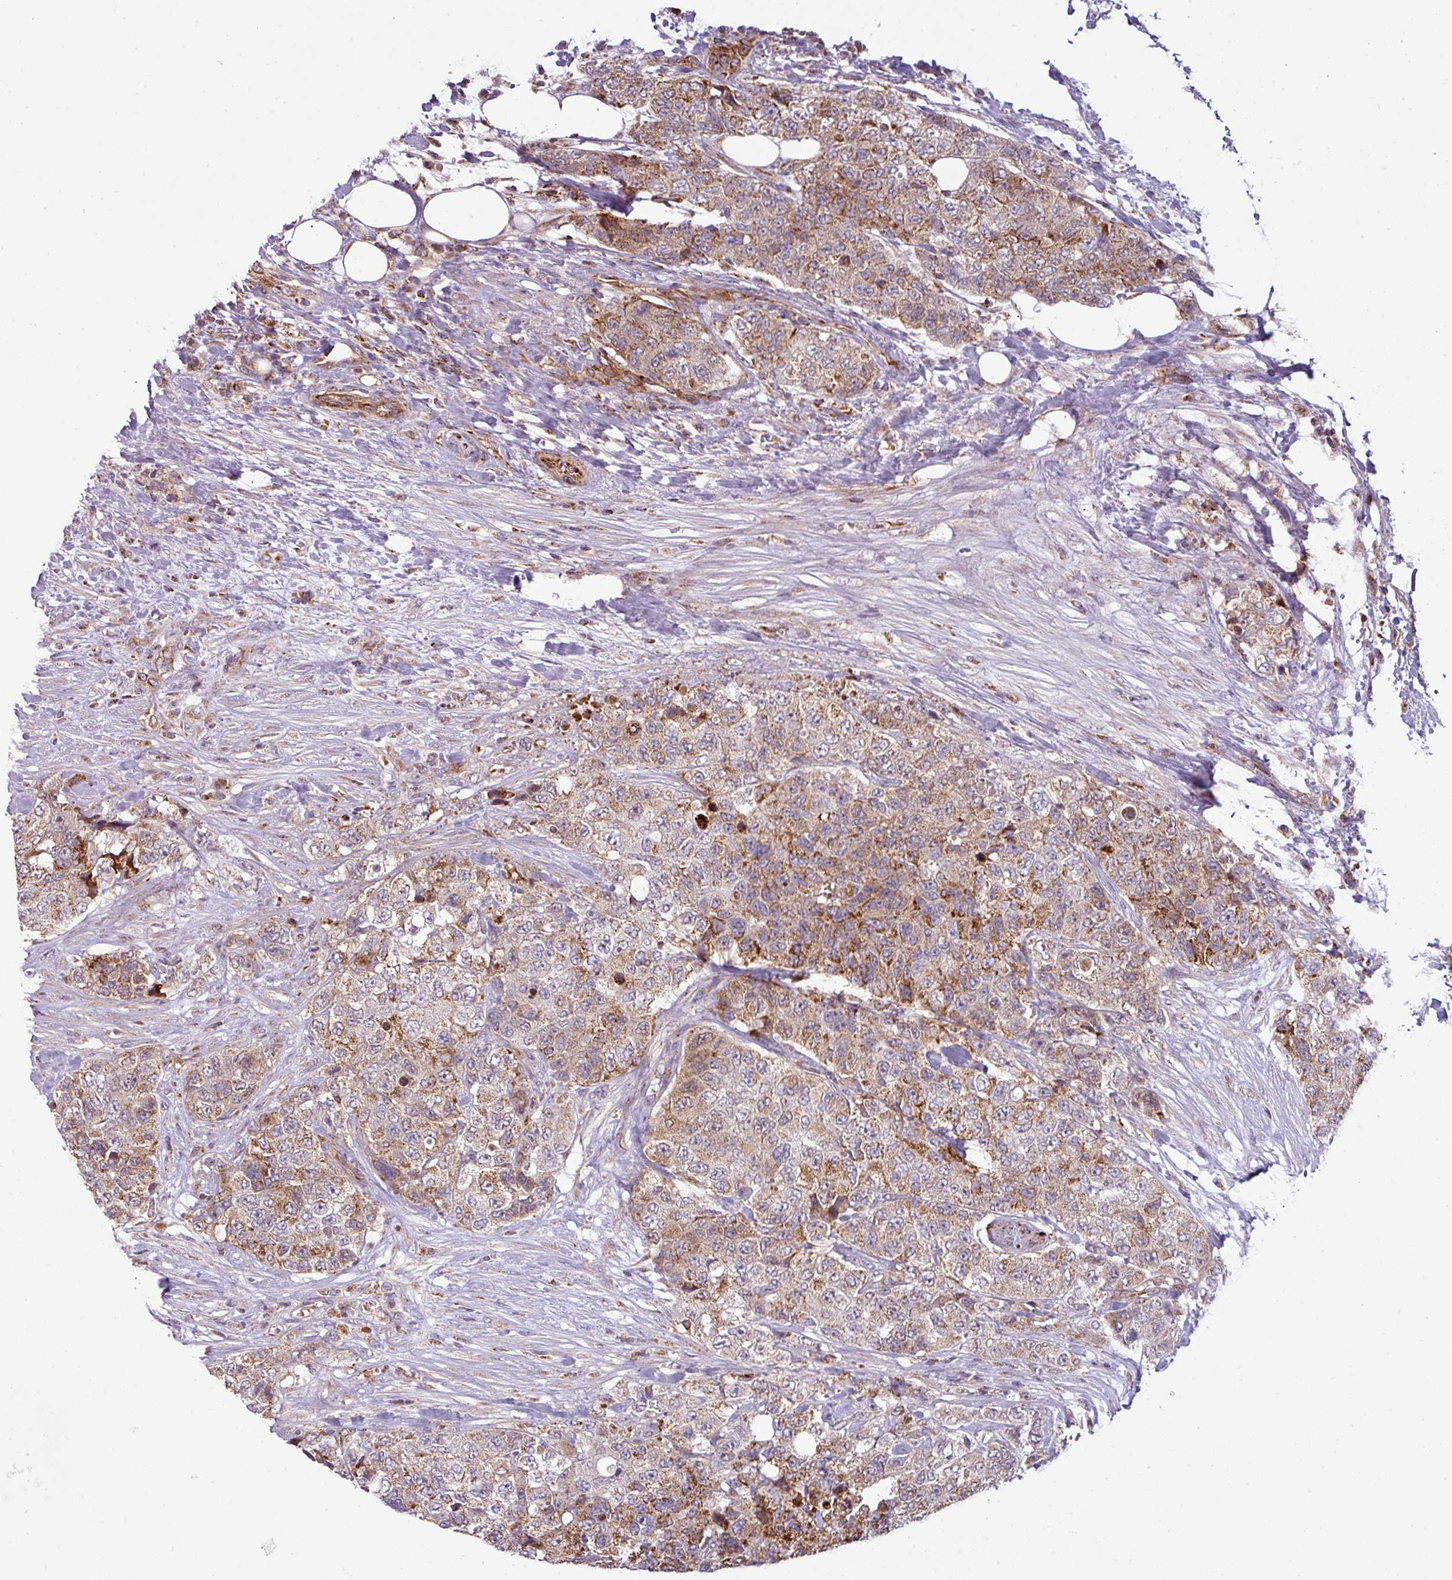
{"staining": {"intensity": "moderate", "quantity": ">75%", "location": "cytoplasmic/membranous"}, "tissue": "urothelial cancer", "cell_type": "Tumor cells", "image_type": "cancer", "snomed": [{"axis": "morphology", "description": "Urothelial carcinoma, High grade"}, {"axis": "topography", "description": "Urinary bladder"}], "caption": "A high-resolution image shows immunohistochemistry (IHC) staining of urothelial cancer, which reveals moderate cytoplasmic/membranous staining in about >75% of tumor cells.", "gene": "PRELID3B", "patient": {"sex": "female", "age": 78}}